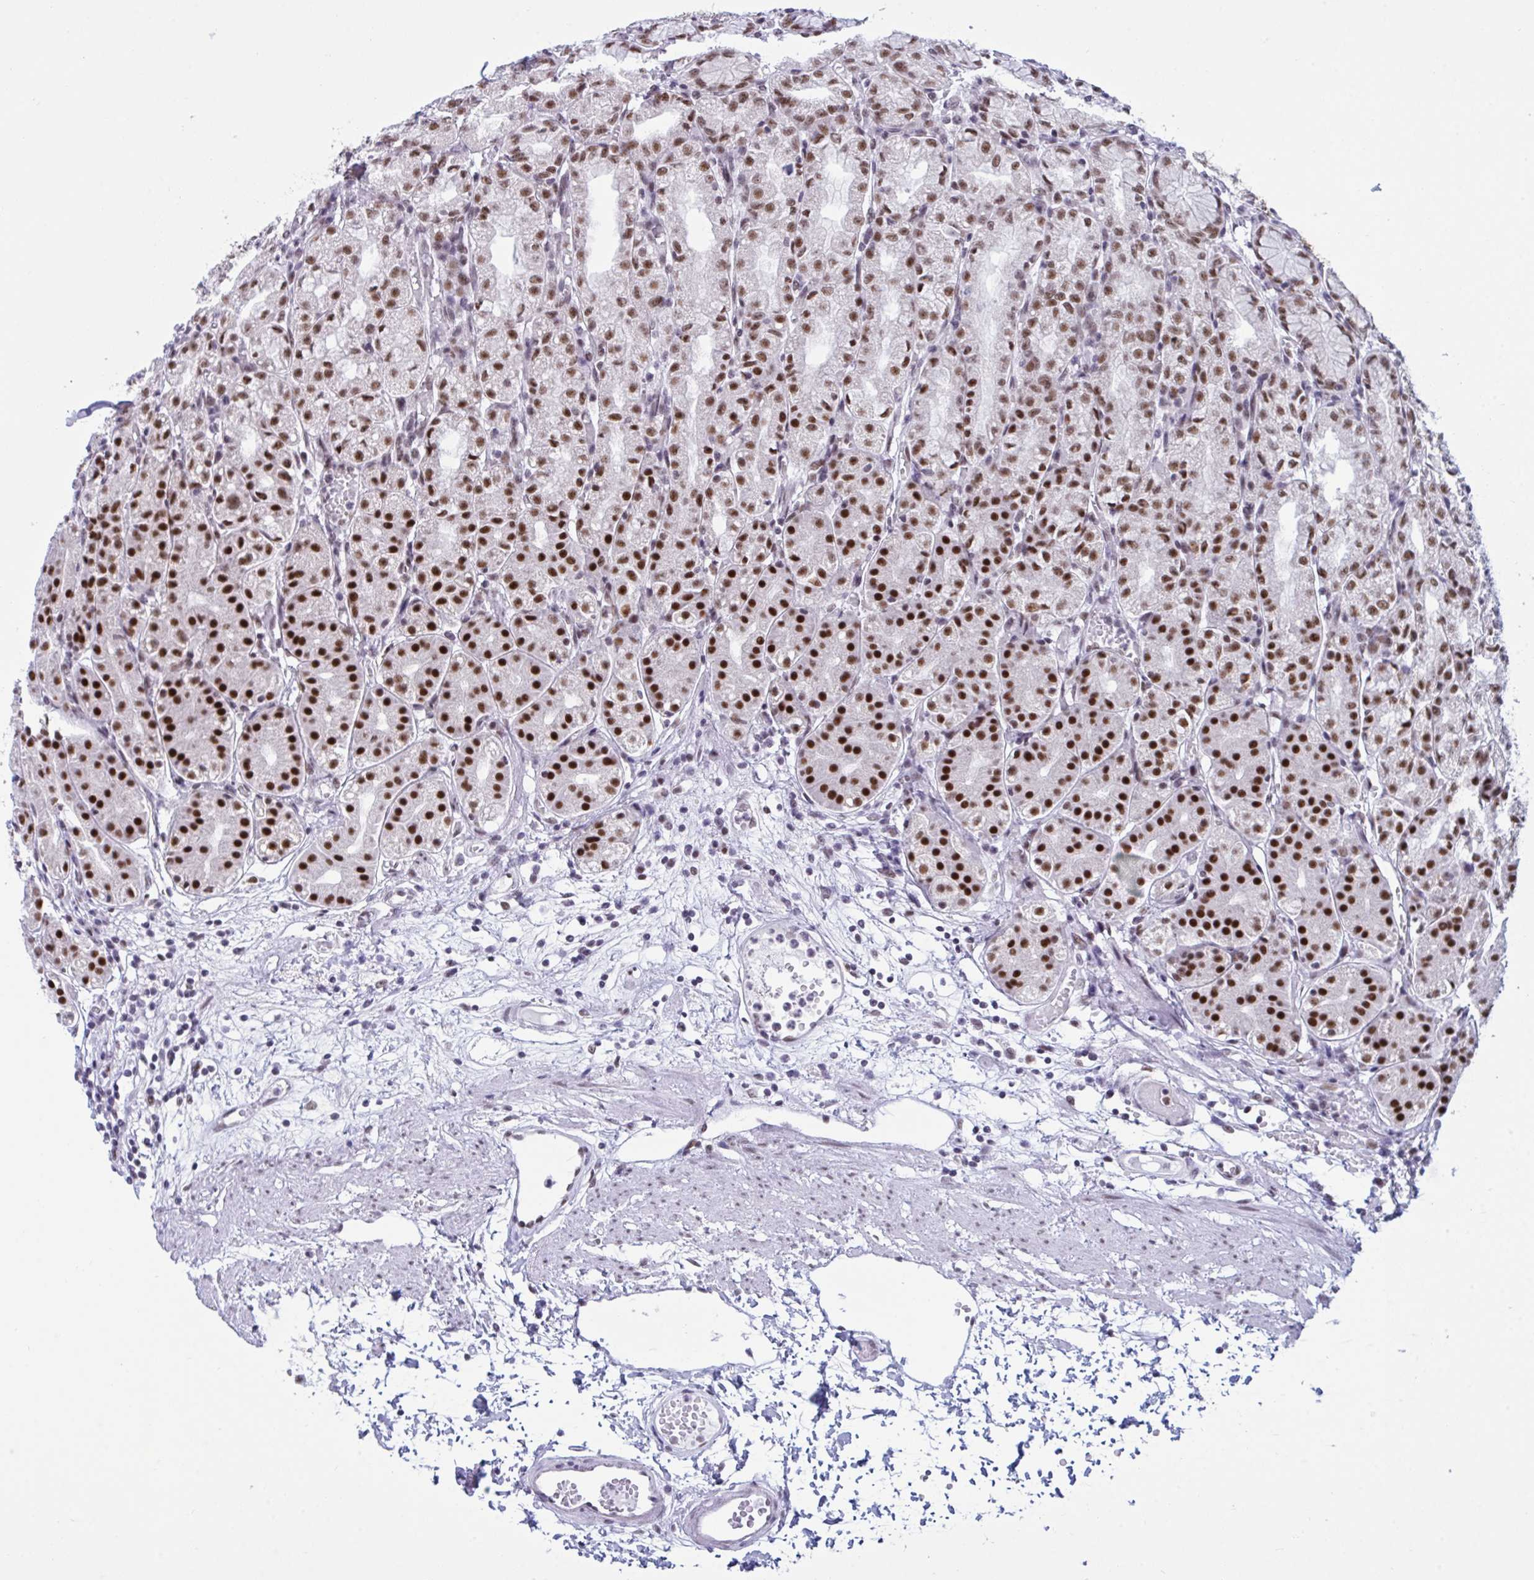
{"staining": {"intensity": "strong", "quantity": "25%-75%", "location": "nuclear"}, "tissue": "stomach", "cell_type": "Glandular cells", "image_type": "normal", "snomed": [{"axis": "morphology", "description": "Normal tissue, NOS"}, {"axis": "topography", "description": "Stomach"}], "caption": "Protein staining demonstrates strong nuclear positivity in approximately 25%-75% of glandular cells in unremarkable stomach.", "gene": "PPP1R10", "patient": {"sex": "female", "age": 57}}